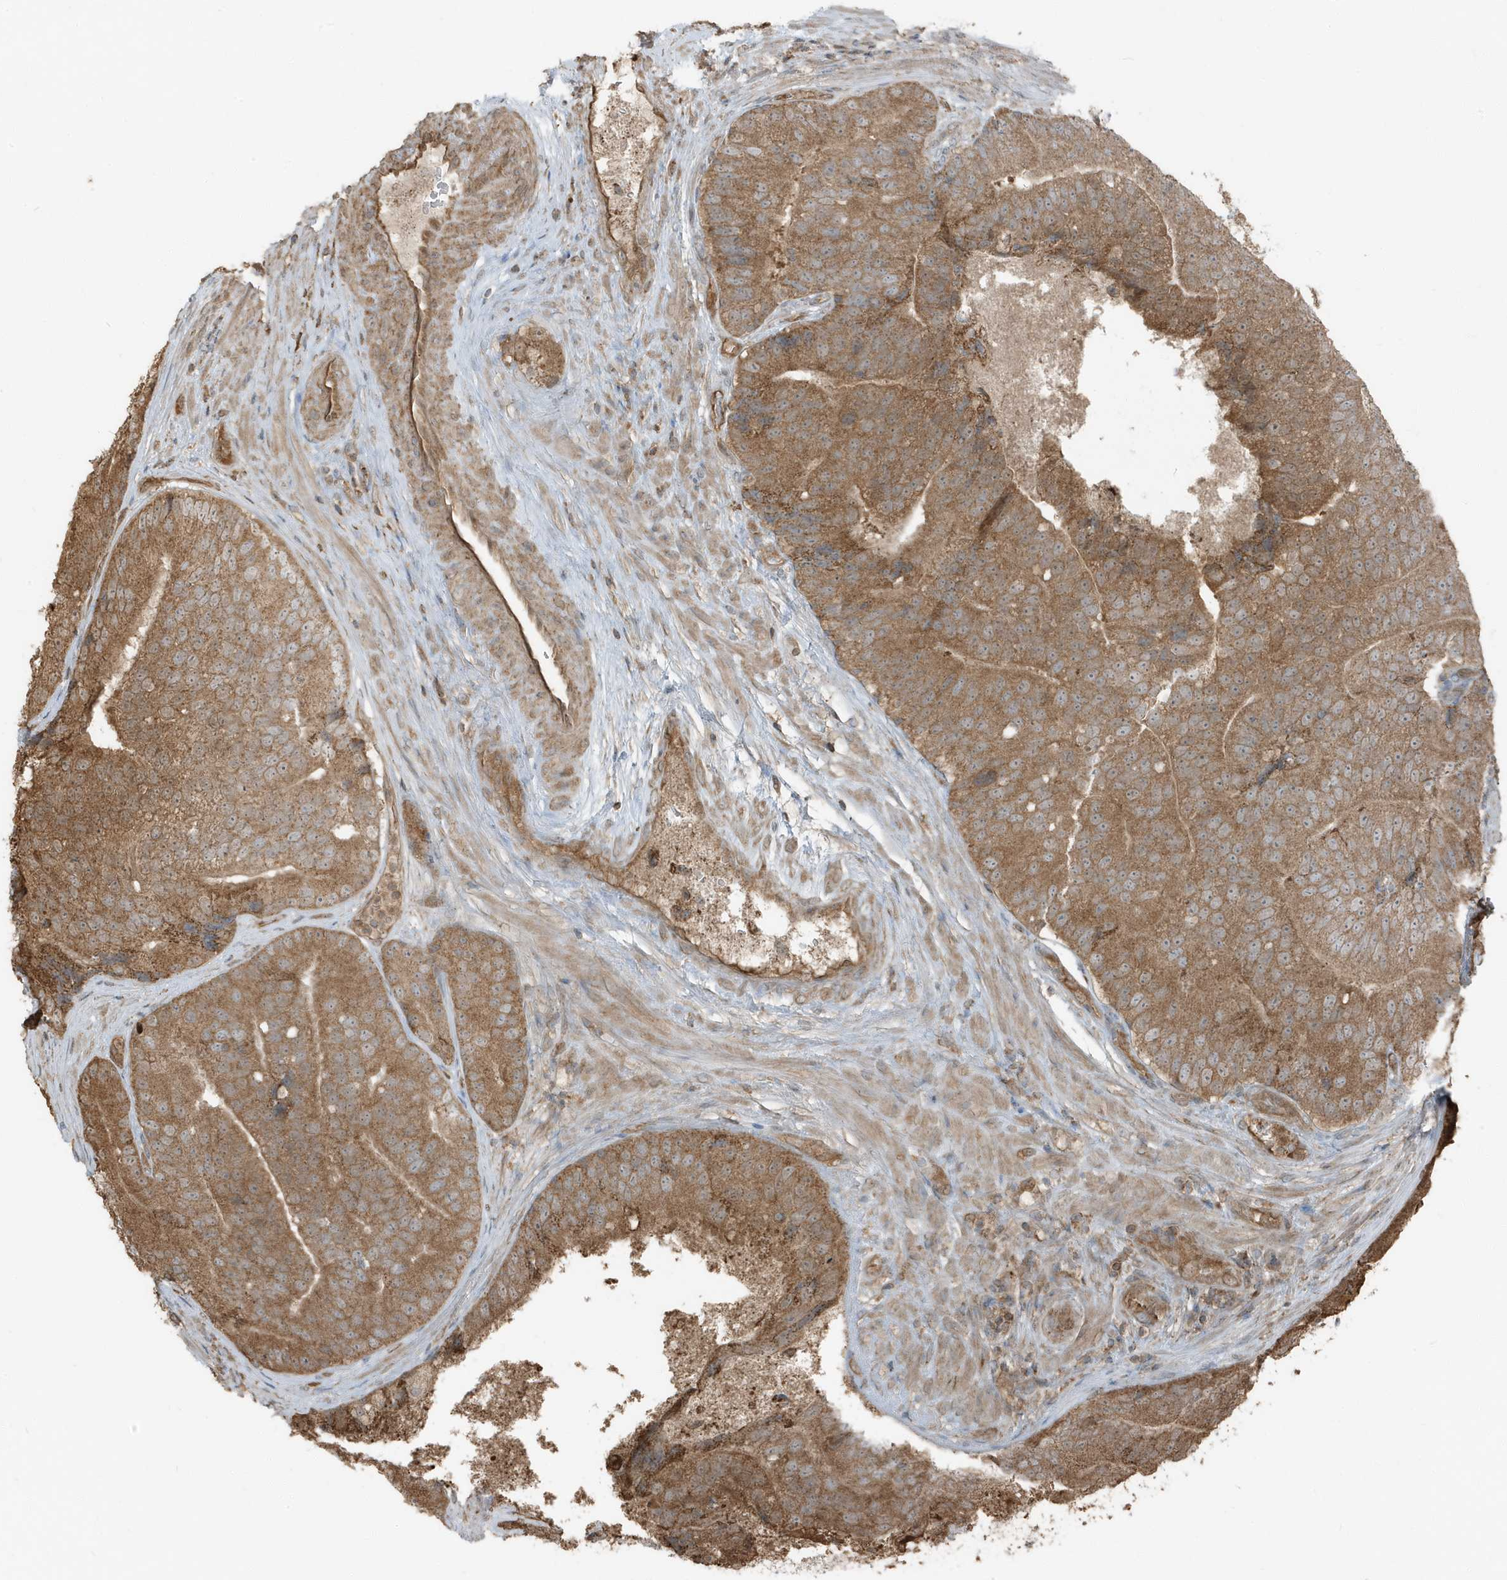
{"staining": {"intensity": "moderate", "quantity": ">75%", "location": "cytoplasmic/membranous"}, "tissue": "prostate cancer", "cell_type": "Tumor cells", "image_type": "cancer", "snomed": [{"axis": "morphology", "description": "Adenocarcinoma, High grade"}, {"axis": "topography", "description": "Prostate"}], "caption": "The micrograph reveals a brown stain indicating the presence of a protein in the cytoplasmic/membranous of tumor cells in high-grade adenocarcinoma (prostate).", "gene": "AZI2", "patient": {"sex": "male", "age": 70}}